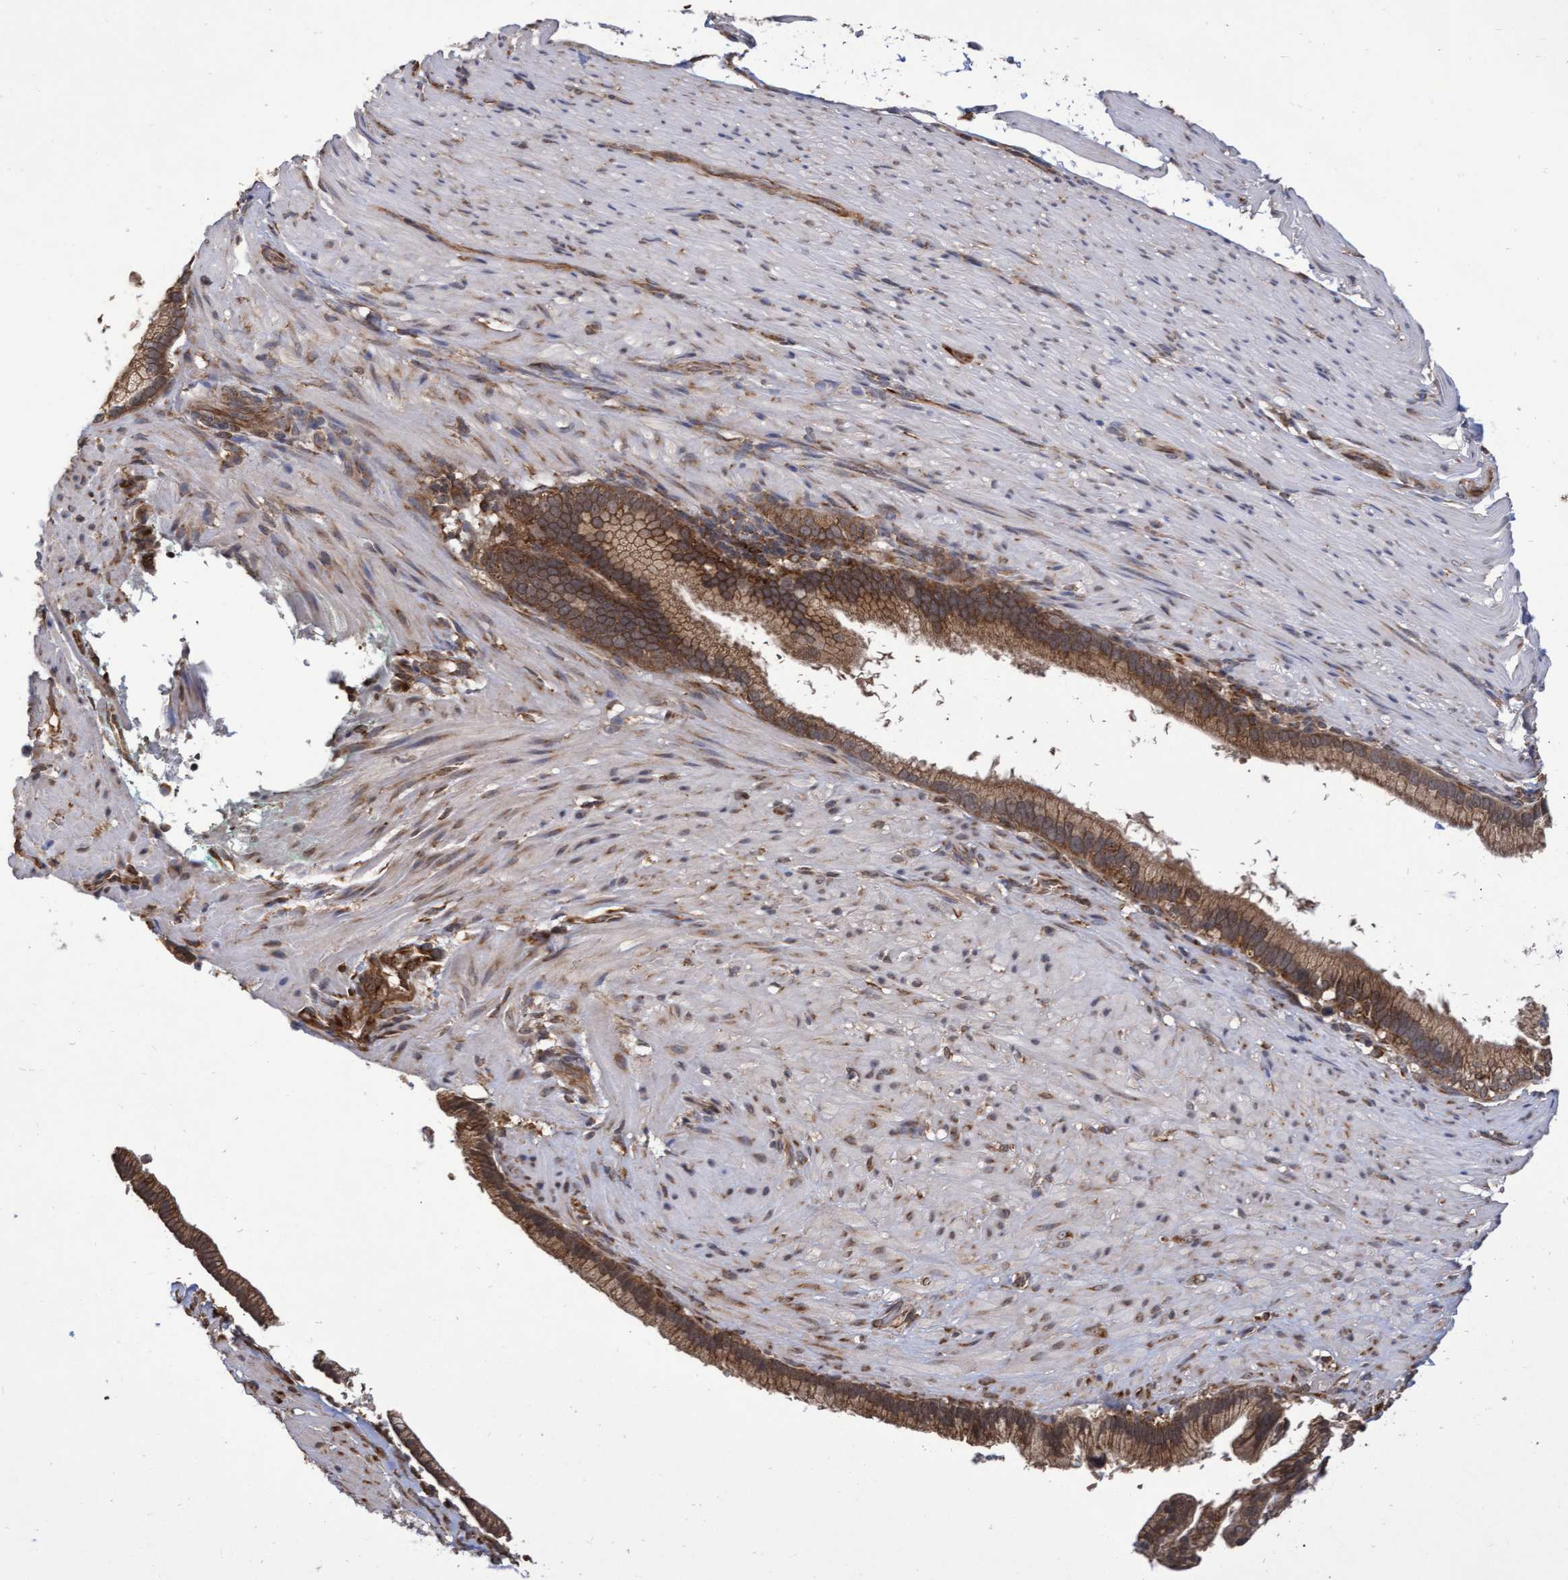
{"staining": {"intensity": "moderate", "quantity": ">75%", "location": "cytoplasmic/membranous"}, "tissue": "pancreatic cancer", "cell_type": "Tumor cells", "image_type": "cancer", "snomed": [{"axis": "morphology", "description": "Adenocarcinoma, NOS"}, {"axis": "topography", "description": "Pancreas"}], "caption": "DAB immunohistochemical staining of pancreatic cancer (adenocarcinoma) displays moderate cytoplasmic/membranous protein positivity in approximately >75% of tumor cells. The protein is shown in brown color, while the nuclei are stained blue.", "gene": "ABCF2", "patient": {"sex": "male", "age": 69}}